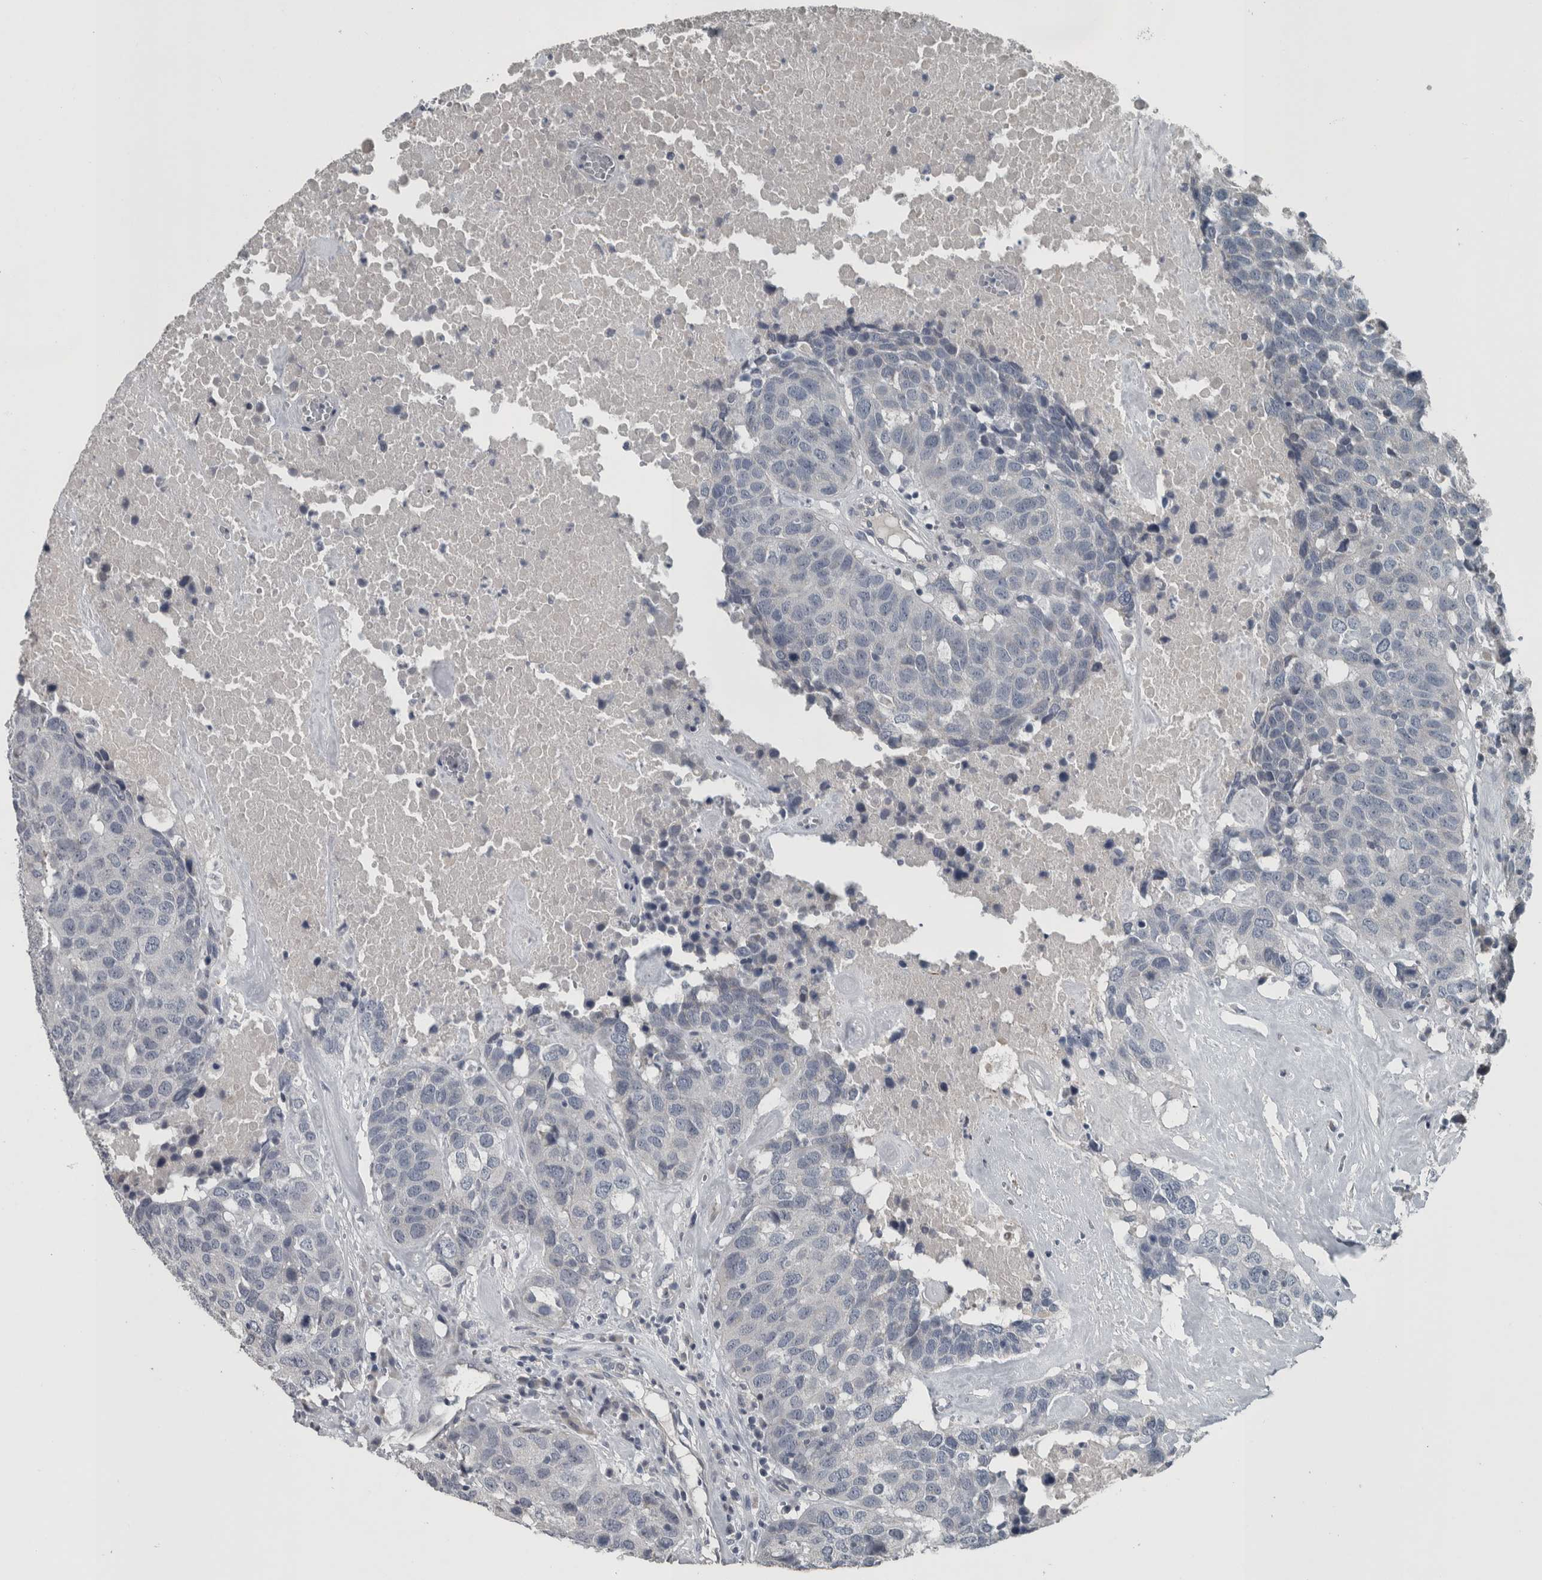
{"staining": {"intensity": "negative", "quantity": "none", "location": "none"}, "tissue": "head and neck cancer", "cell_type": "Tumor cells", "image_type": "cancer", "snomed": [{"axis": "morphology", "description": "Squamous cell carcinoma, NOS"}, {"axis": "topography", "description": "Head-Neck"}], "caption": "The micrograph displays no significant staining in tumor cells of head and neck cancer.", "gene": "KRT20", "patient": {"sex": "male", "age": 66}}